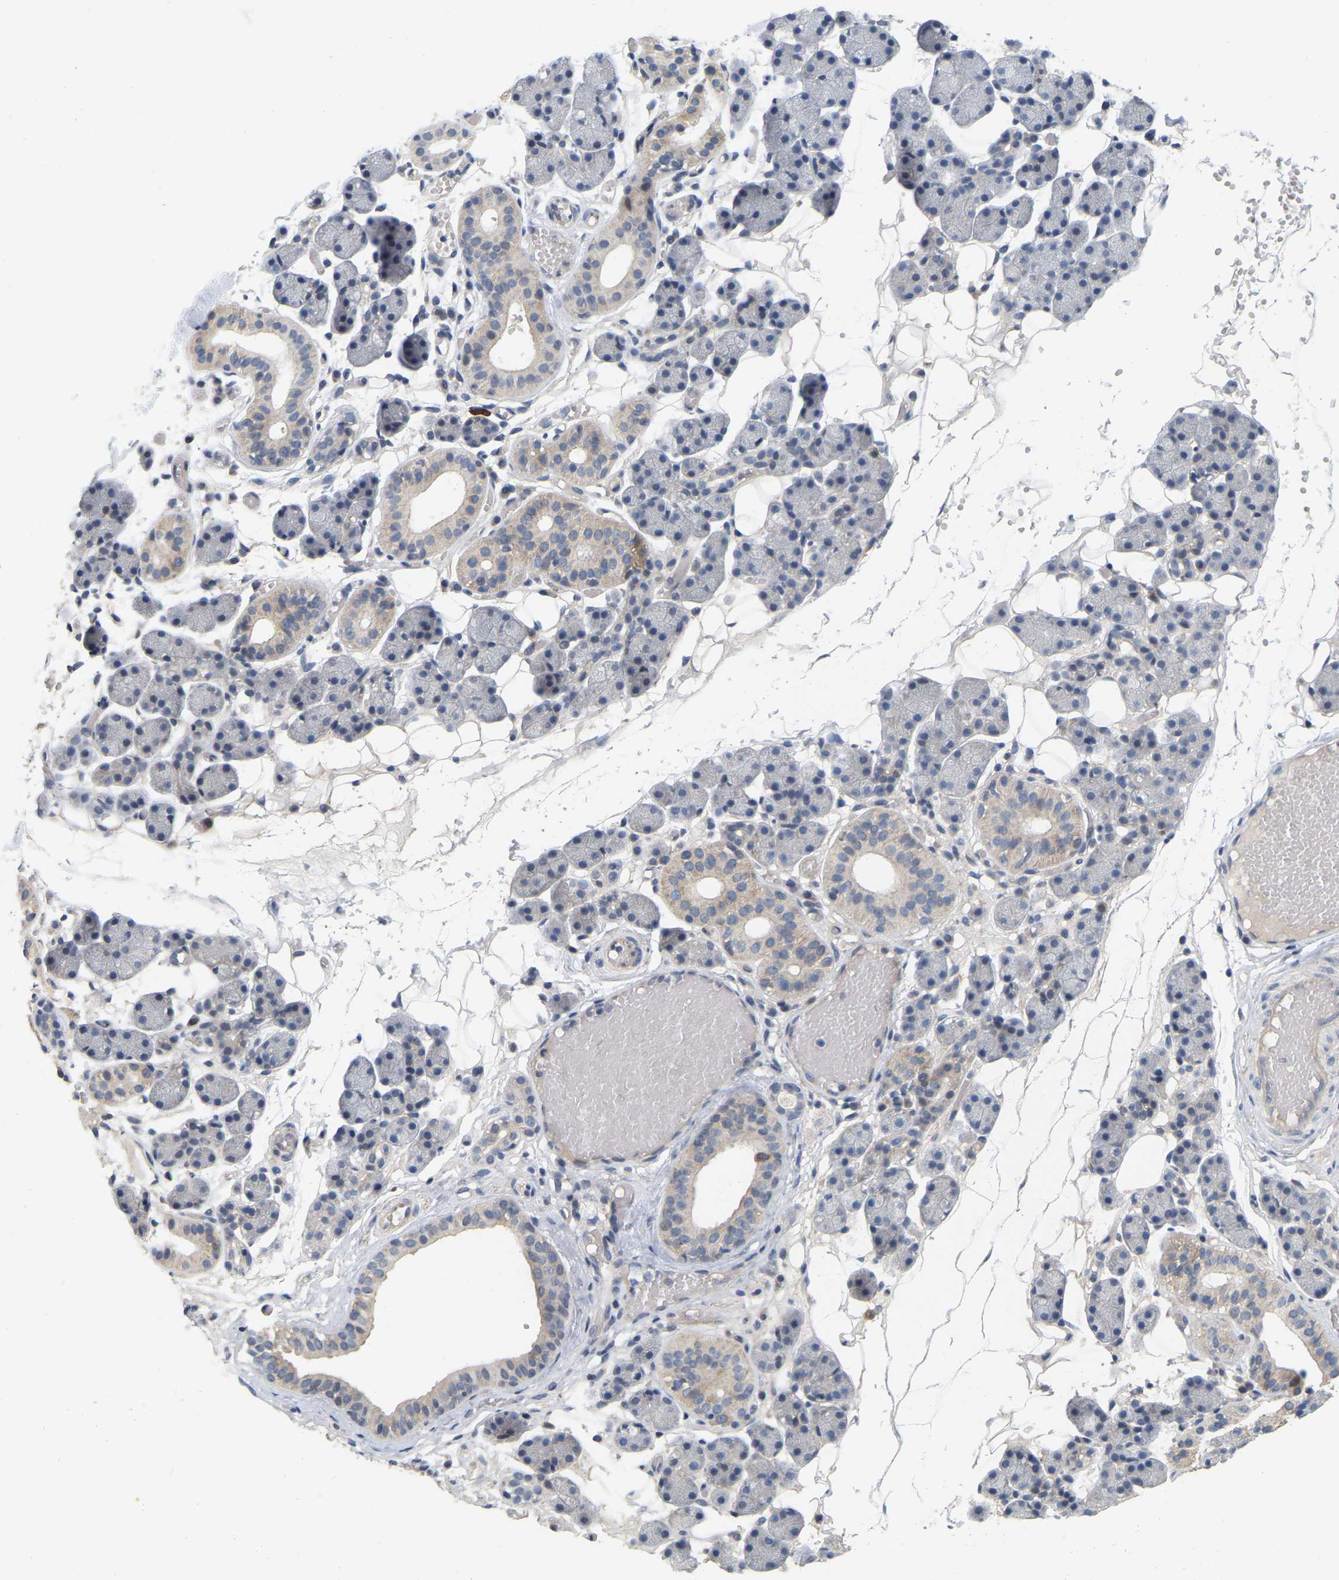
{"staining": {"intensity": "weak", "quantity": "<25%", "location": "cytoplasmic/membranous"}, "tissue": "salivary gland", "cell_type": "Glandular cells", "image_type": "normal", "snomed": [{"axis": "morphology", "description": "Normal tissue, NOS"}, {"axis": "topography", "description": "Salivary gland"}], "caption": "Histopathology image shows no significant protein positivity in glandular cells of benign salivary gland.", "gene": "SSH1", "patient": {"sex": "female", "age": 33}}